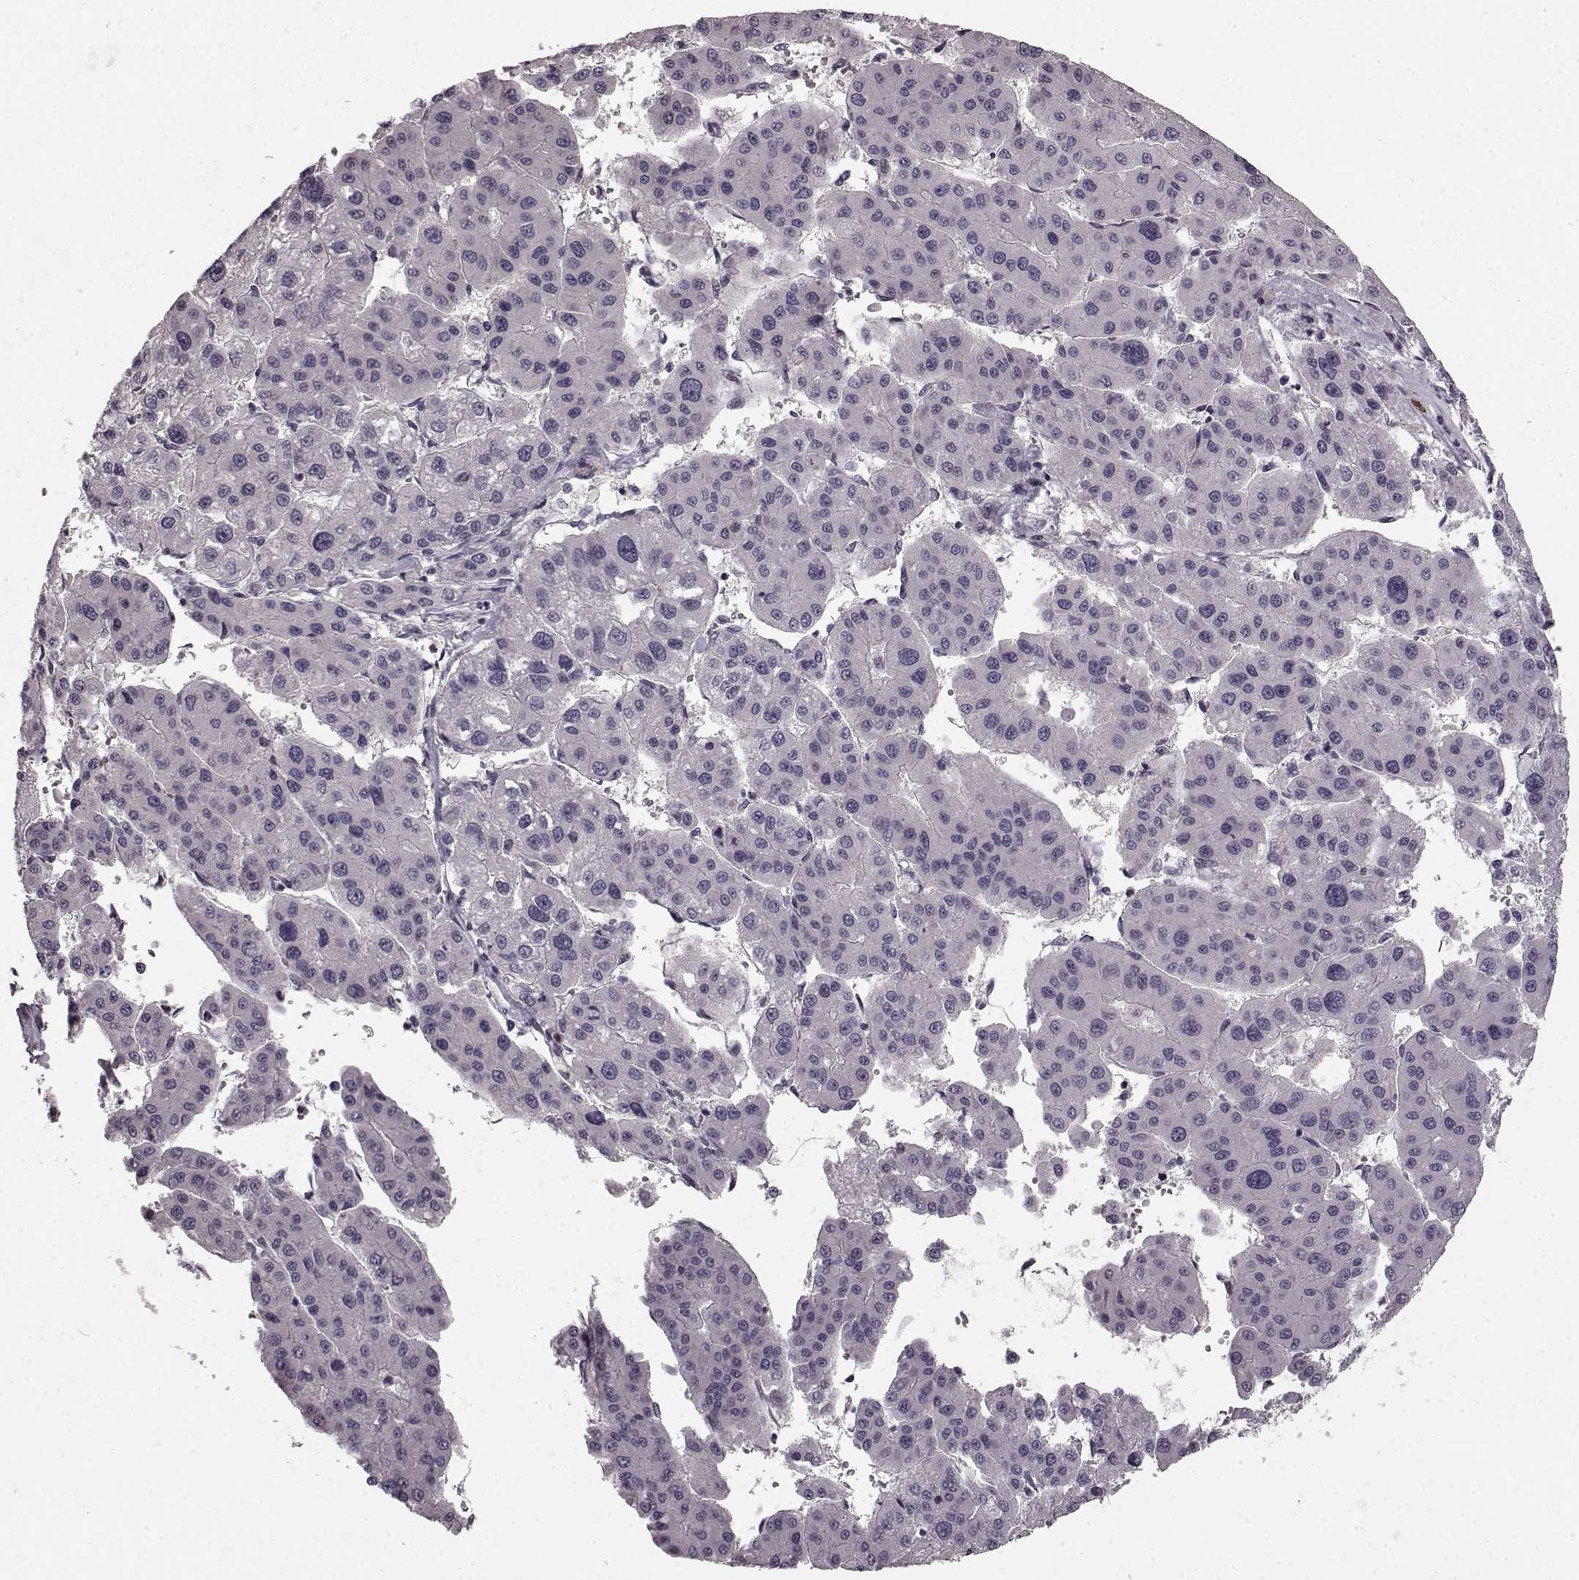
{"staining": {"intensity": "negative", "quantity": "none", "location": "none"}, "tissue": "liver cancer", "cell_type": "Tumor cells", "image_type": "cancer", "snomed": [{"axis": "morphology", "description": "Carcinoma, Hepatocellular, NOS"}, {"axis": "topography", "description": "Liver"}], "caption": "Liver cancer (hepatocellular carcinoma) stained for a protein using immunohistochemistry (IHC) shows no expression tumor cells.", "gene": "CHIT1", "patient": {"sex": "male", "age": 73}}